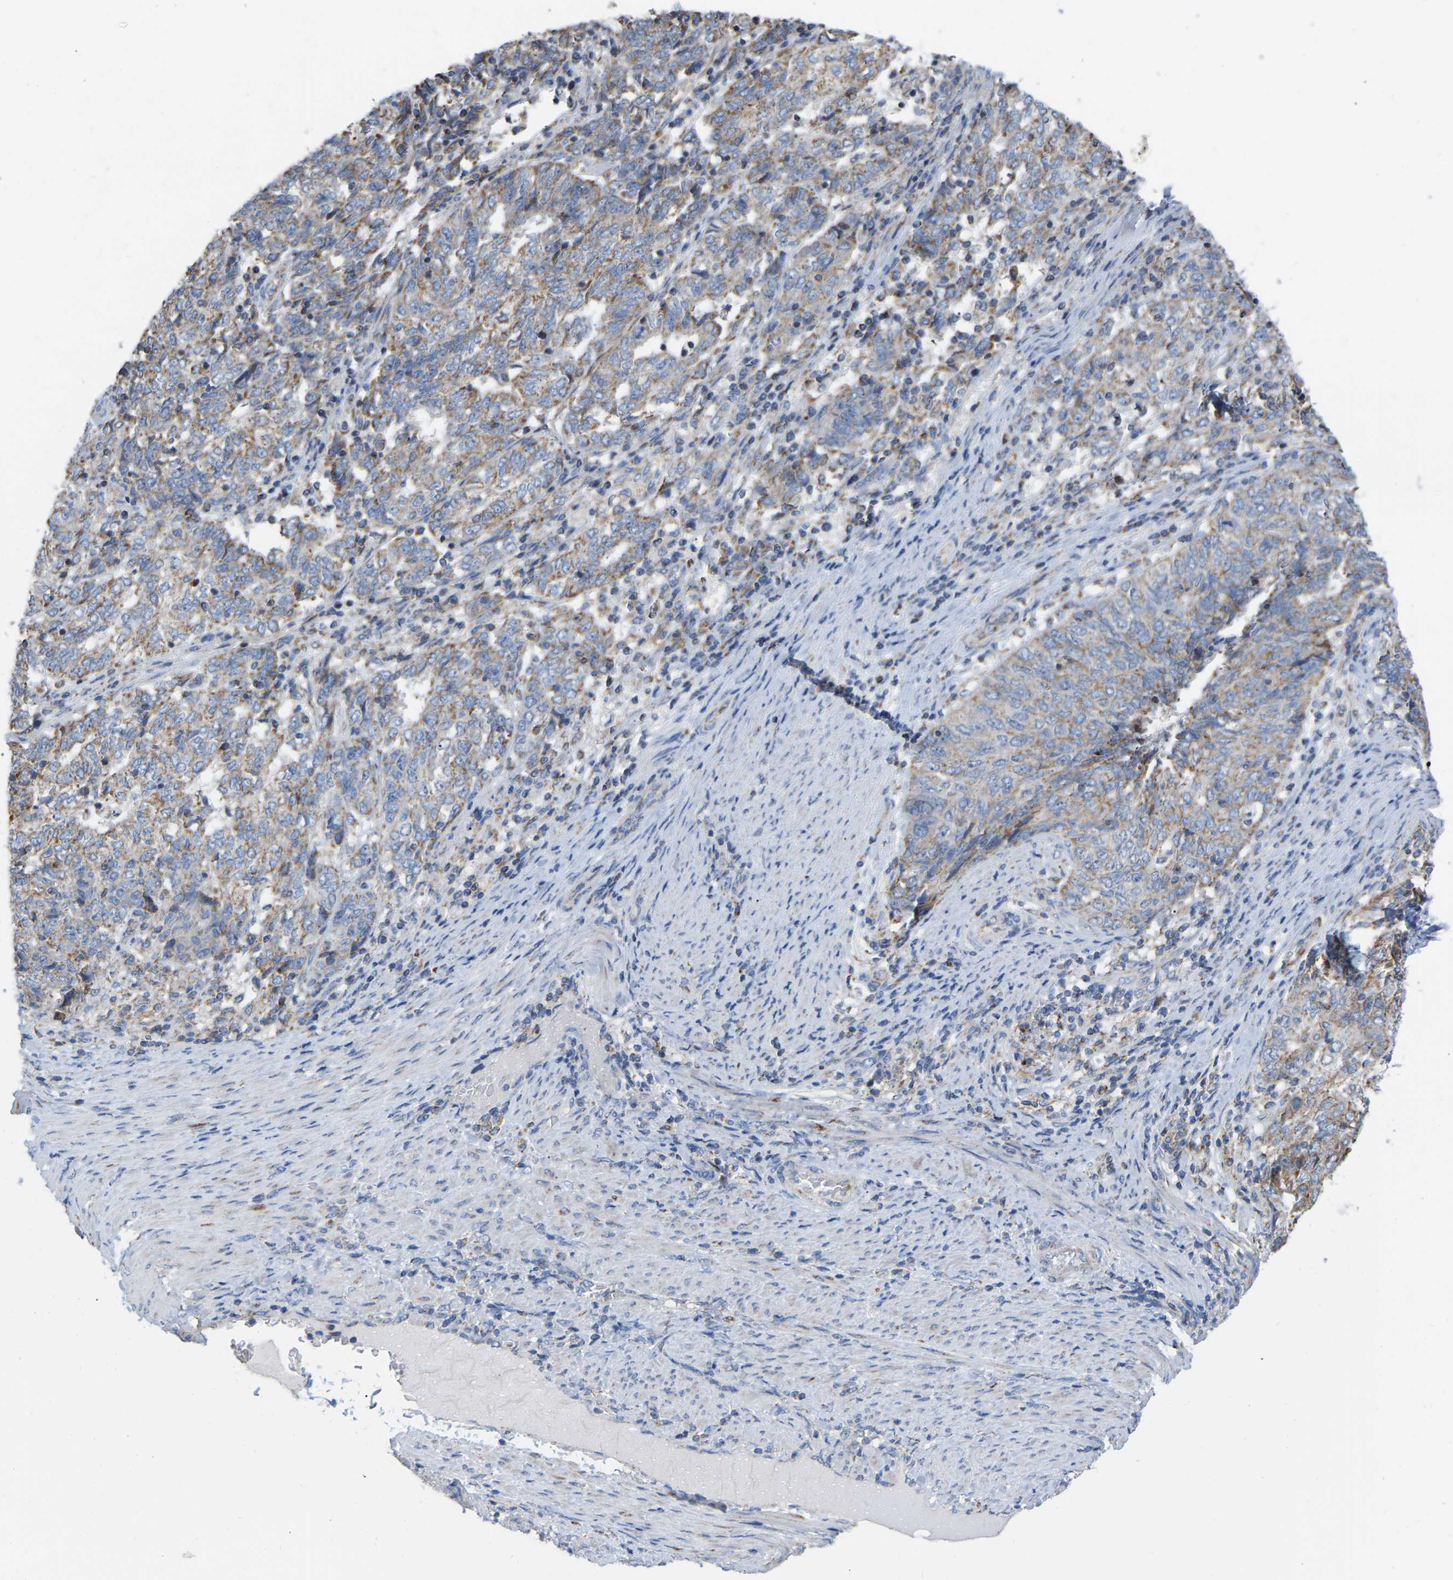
{"staining": {"intensity": "weak", "quantity": "25%-75%", "location": "cytoplasmic/membranous"}, "tissue": "endometrial cancer", "cell_type": "Tumor cells", "image_type": "cancer", "snomed": [{"axis": "morphology", "description": "Adenocarcinoma, NOS"}, {"axis": "topography", "description": "Endometrium"}], "caption": "This histopathology image displays IHC staining of endometrial cancer, with low weak cytoplasmic/membranous staining in about 25%-75% of tumor cells.", "gene": "CBLB", "patient": {"sex": "female", "age": 80}}